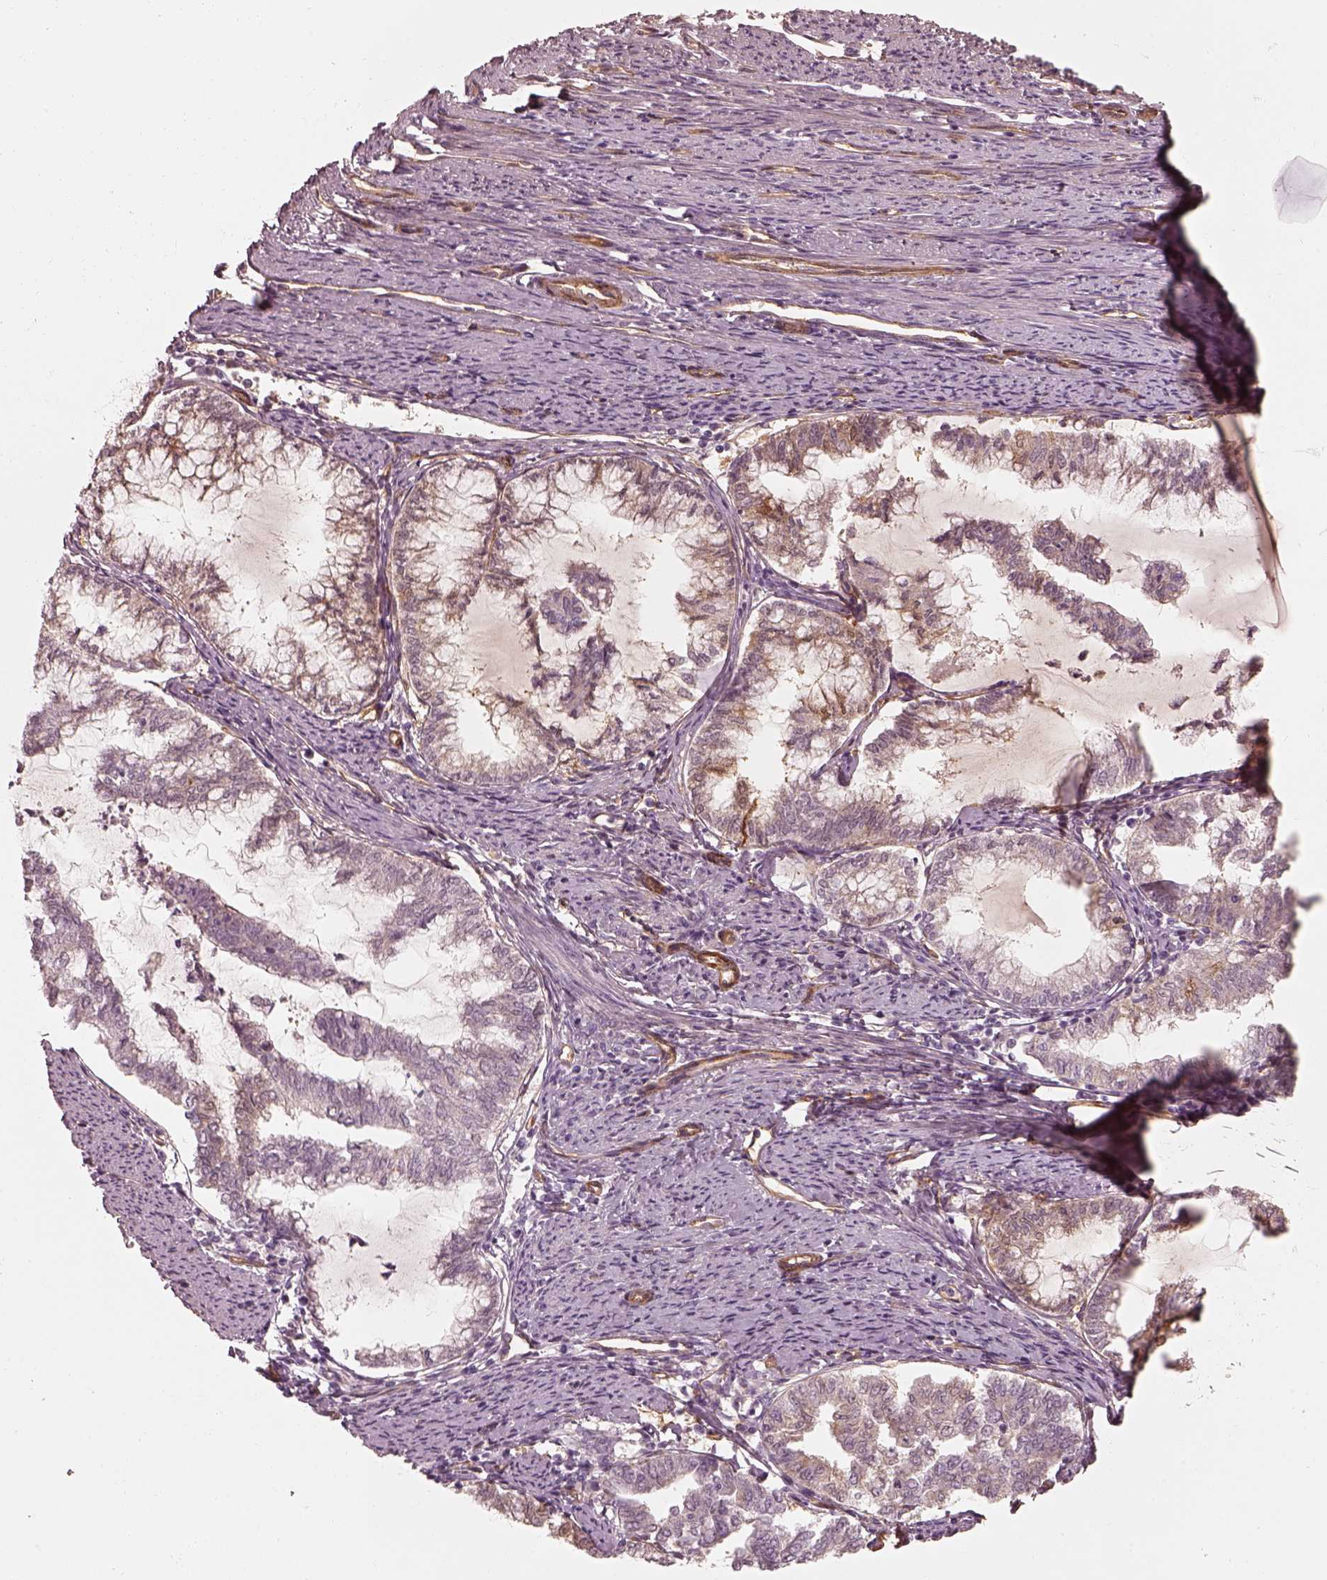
{"staining": {"intensity": "weak", "quantity": "<25%", "location": "cytoplasmic/membranous"}, "tissue": "endometrial cancer", "cell_type": "Tumor cells", "image_type": "cancer", "snomed": [{"axis": "morphology", "description": "Adenocarcinoma, NOS"}, {"axis": "topography", "description": "Endometrium"}], "caption": "The IHC photomicrograph has no significant expression in tumor cells of adenocarcinoma (endometrial) tissue.", "gene": "CRYM", "patient": {"sex": "female", "age": 79}}